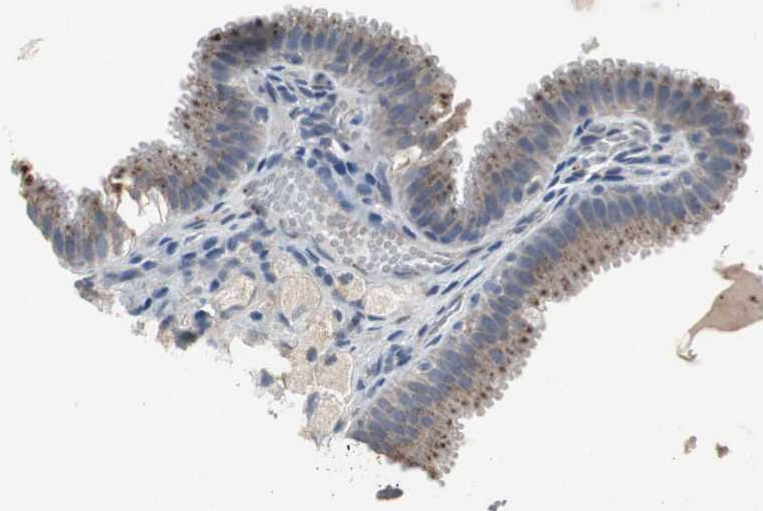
{"staining": {"intensity": "strong", "quantity": ">75%", "location": "cytoplasmic/membranous"}, "tissue": "gallbladder", "cell_type": "Glandular cells", "image_type": "normal", "snomed": [{"axis": "morphology", "description": "Normal tissue, NOS"}, {"axis": "topography", "description": "Gallbladder"}], "caption": "This image displays IHC staining of normal human gallbladder, with high strong cytoplasmic/membranous positivity in about >75% of glandular cells.", "gene": "GBA1", "patient": {"sex": "female", "age": 24}}